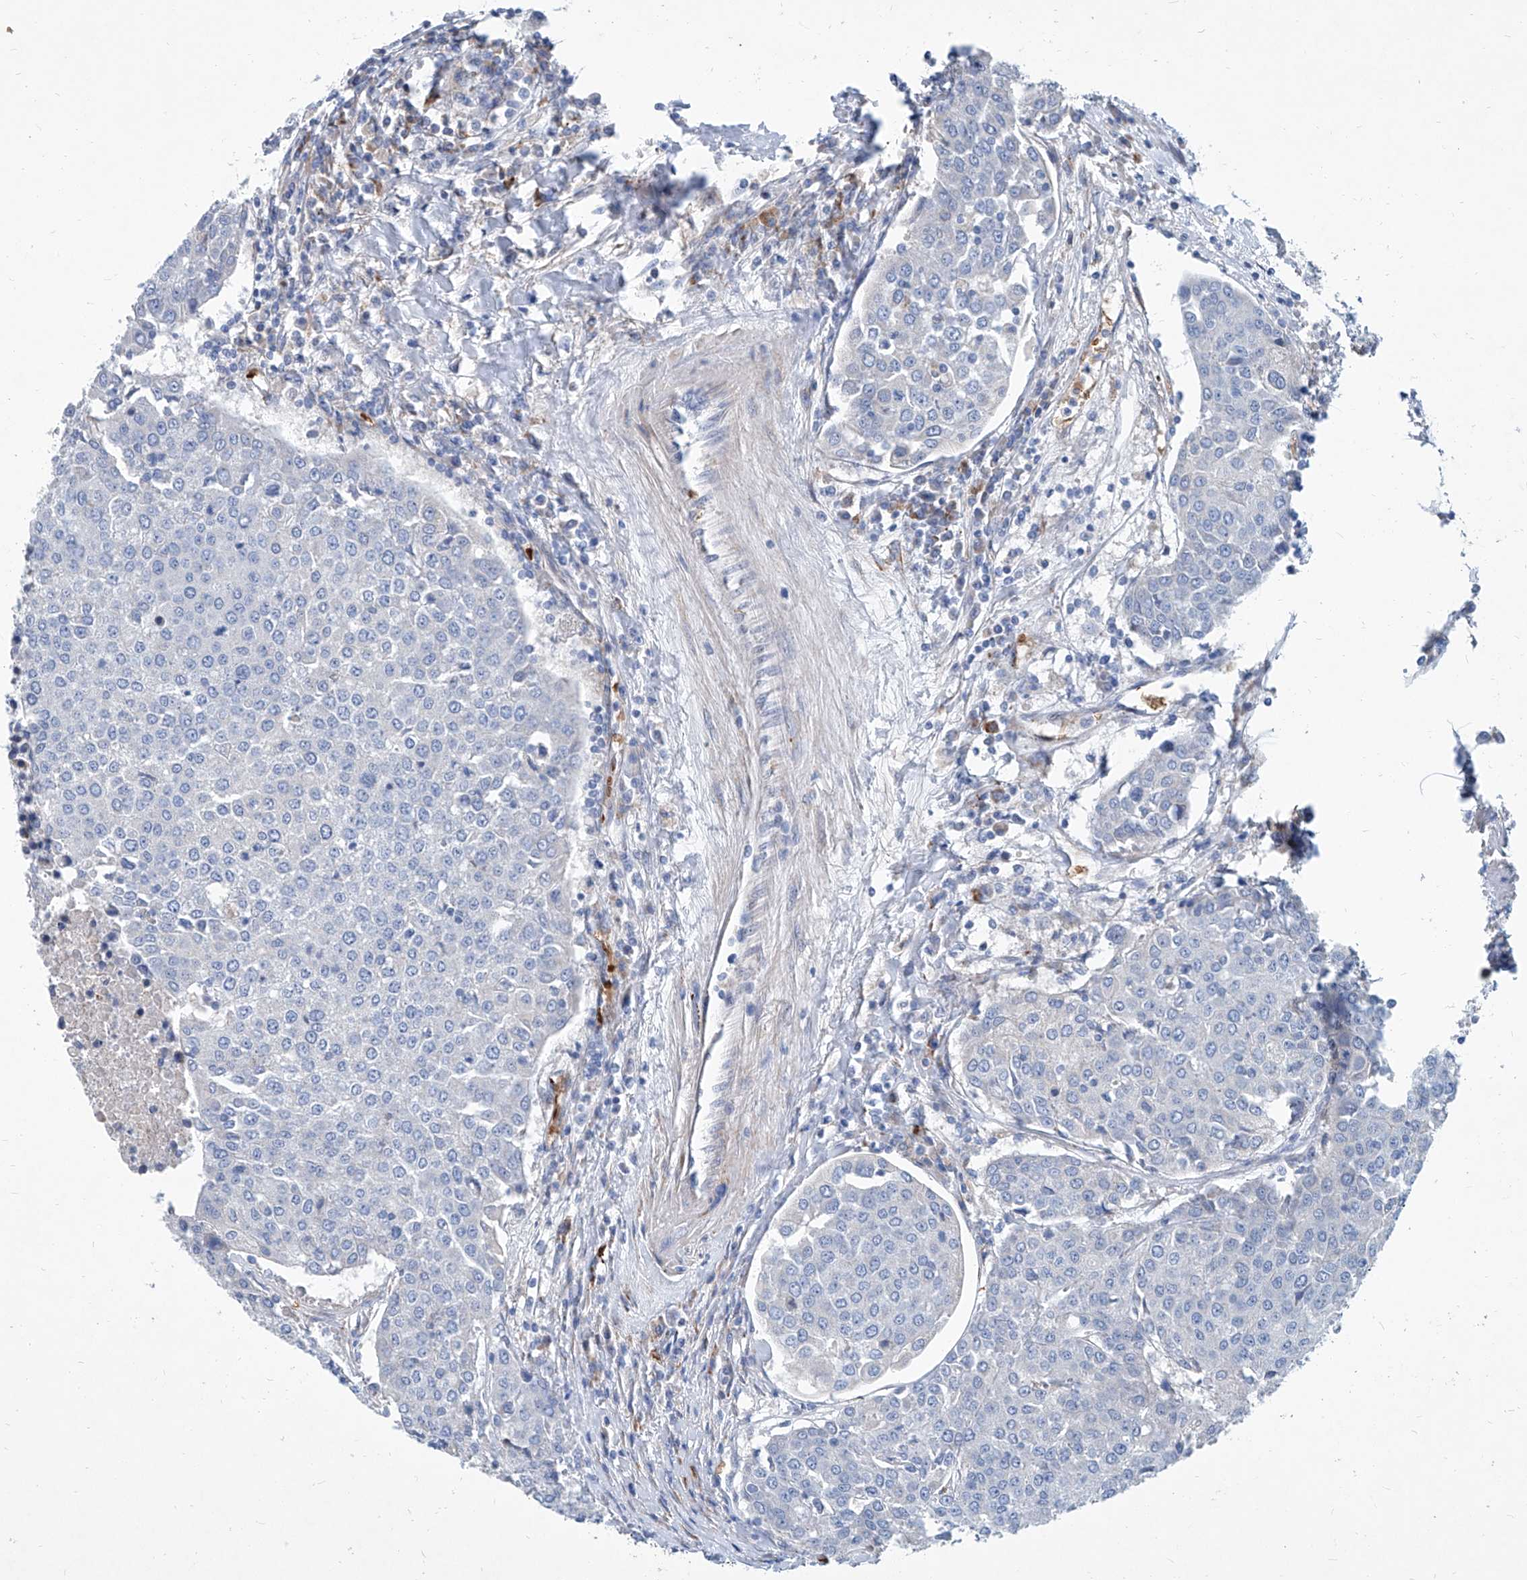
{"staining": {"intensity": "negative", "quantity": "none", "location": "none"}, "tissue": "urothelial cancer", "cell_type": "Tumor cells", "image_type": "cancer", "snomed": [{"axis": "morphology", "description": "Urothelial carcinoma, High grade"}, {"axis": "topography", "description": "Urinary bladder"}], "caption": "Immunohistochemistry image of neoplastic tissue: human urothelial cancer stained with DAB exhibits no significant protein expression in tumor cells.", "gene": "FPR2", "patient": {"sex": "female", "age": 85}}